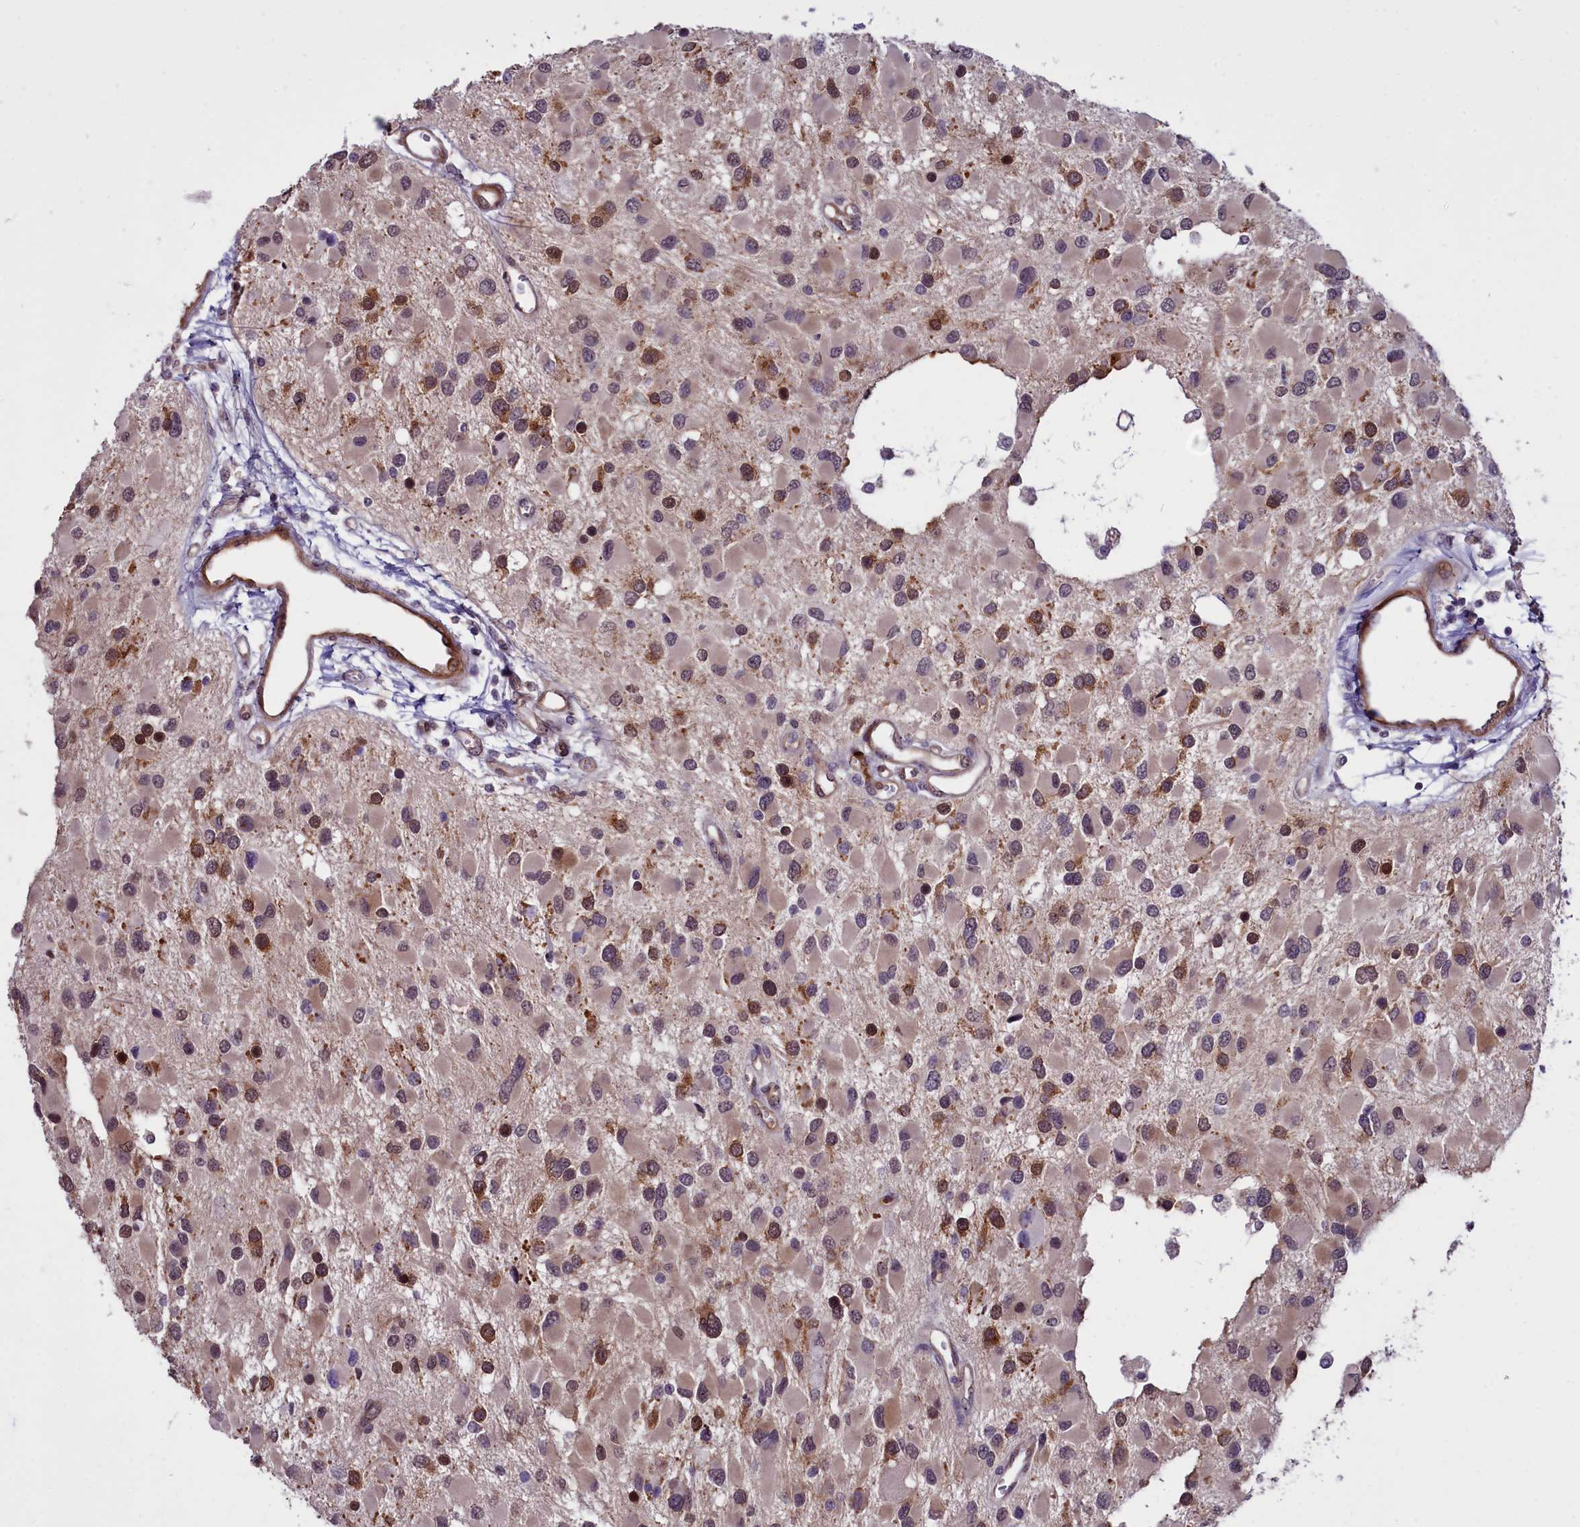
{"staining": {"intensity": "moderate", "quantity": "<25%", "location": "cytoplasmic/membranous,nuclear"}, "tissue": "glioma", "cell_type": "Tumor cells", "image_type": "cancer", "snomed": [{"axis": "morphology", "description": "Glioma, malignant, High grade"}, {"axis": "topography", "description": "Brain"}], "caption": "Malignant high-grade glioma tissue exhibits moderate cytoplasmic/membranous and nuclear staining in about <25% of tumor cells (DAB (3,3'-diaminobenzidine) IHC with brightfield microscopy, high magnification).", "gene": "BCAR1", "patient": {"sex": "male", "age": 53}}